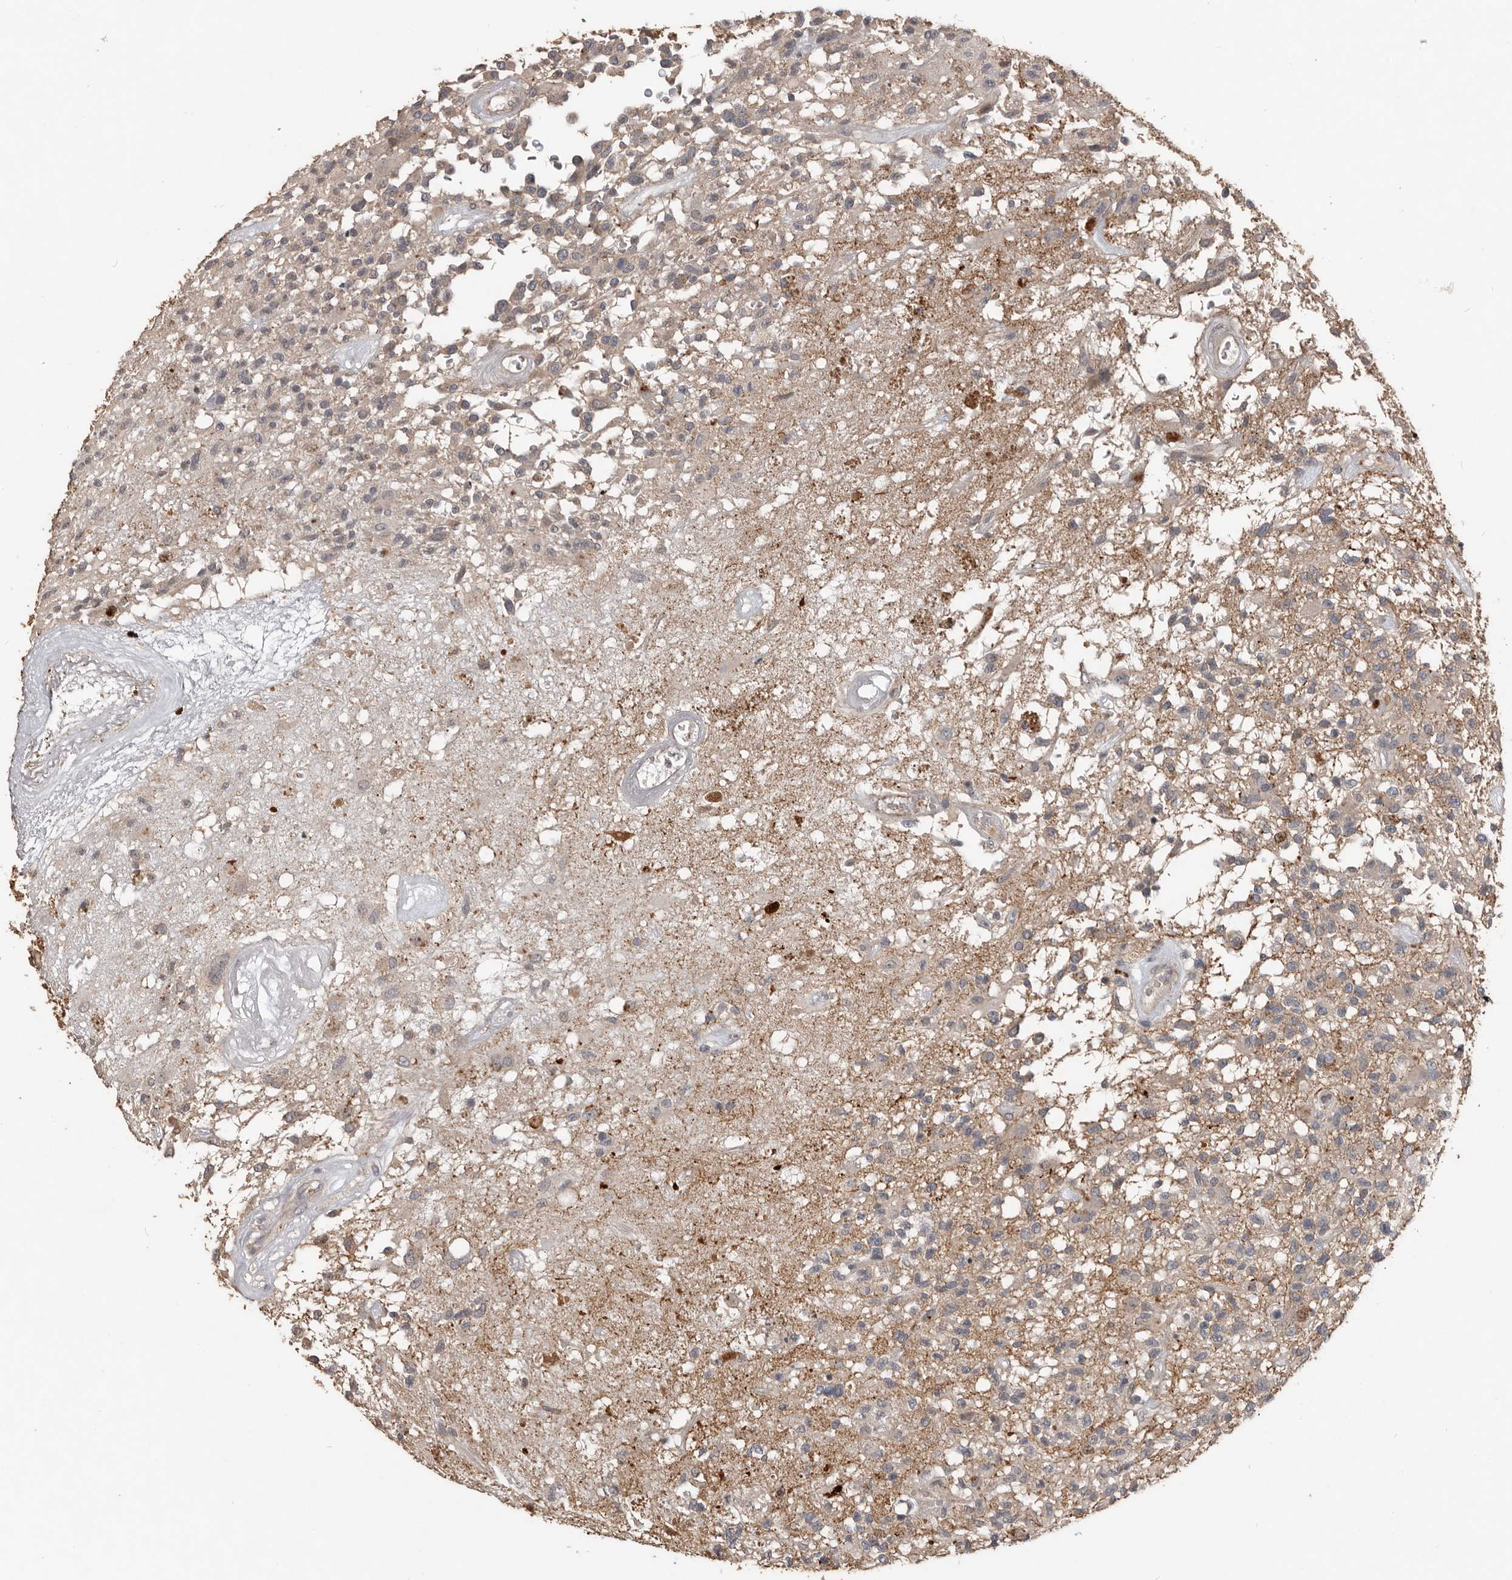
{"staining": {"intensity": "weak", "quantity": "<25%", "location": "cytoplasmic/membranous"}, "tissue": "glioma", "cell_type": "Tumor cells", "image_type": "cancer", "snomed": [{"axis": "morphology", "description": "Glioma, malignant, High grade"}, {"axis": "morphology", "description": "Glioblastoma, NOS"}, {"axis": "topography", "description": "Brain"}], "caption": "This is an immunohistochemistry photomicrograph of glioma. There is no positivity in tumor cells.", "gene": "BAMBI", "patient": {"sex": "male", "age": 60}}